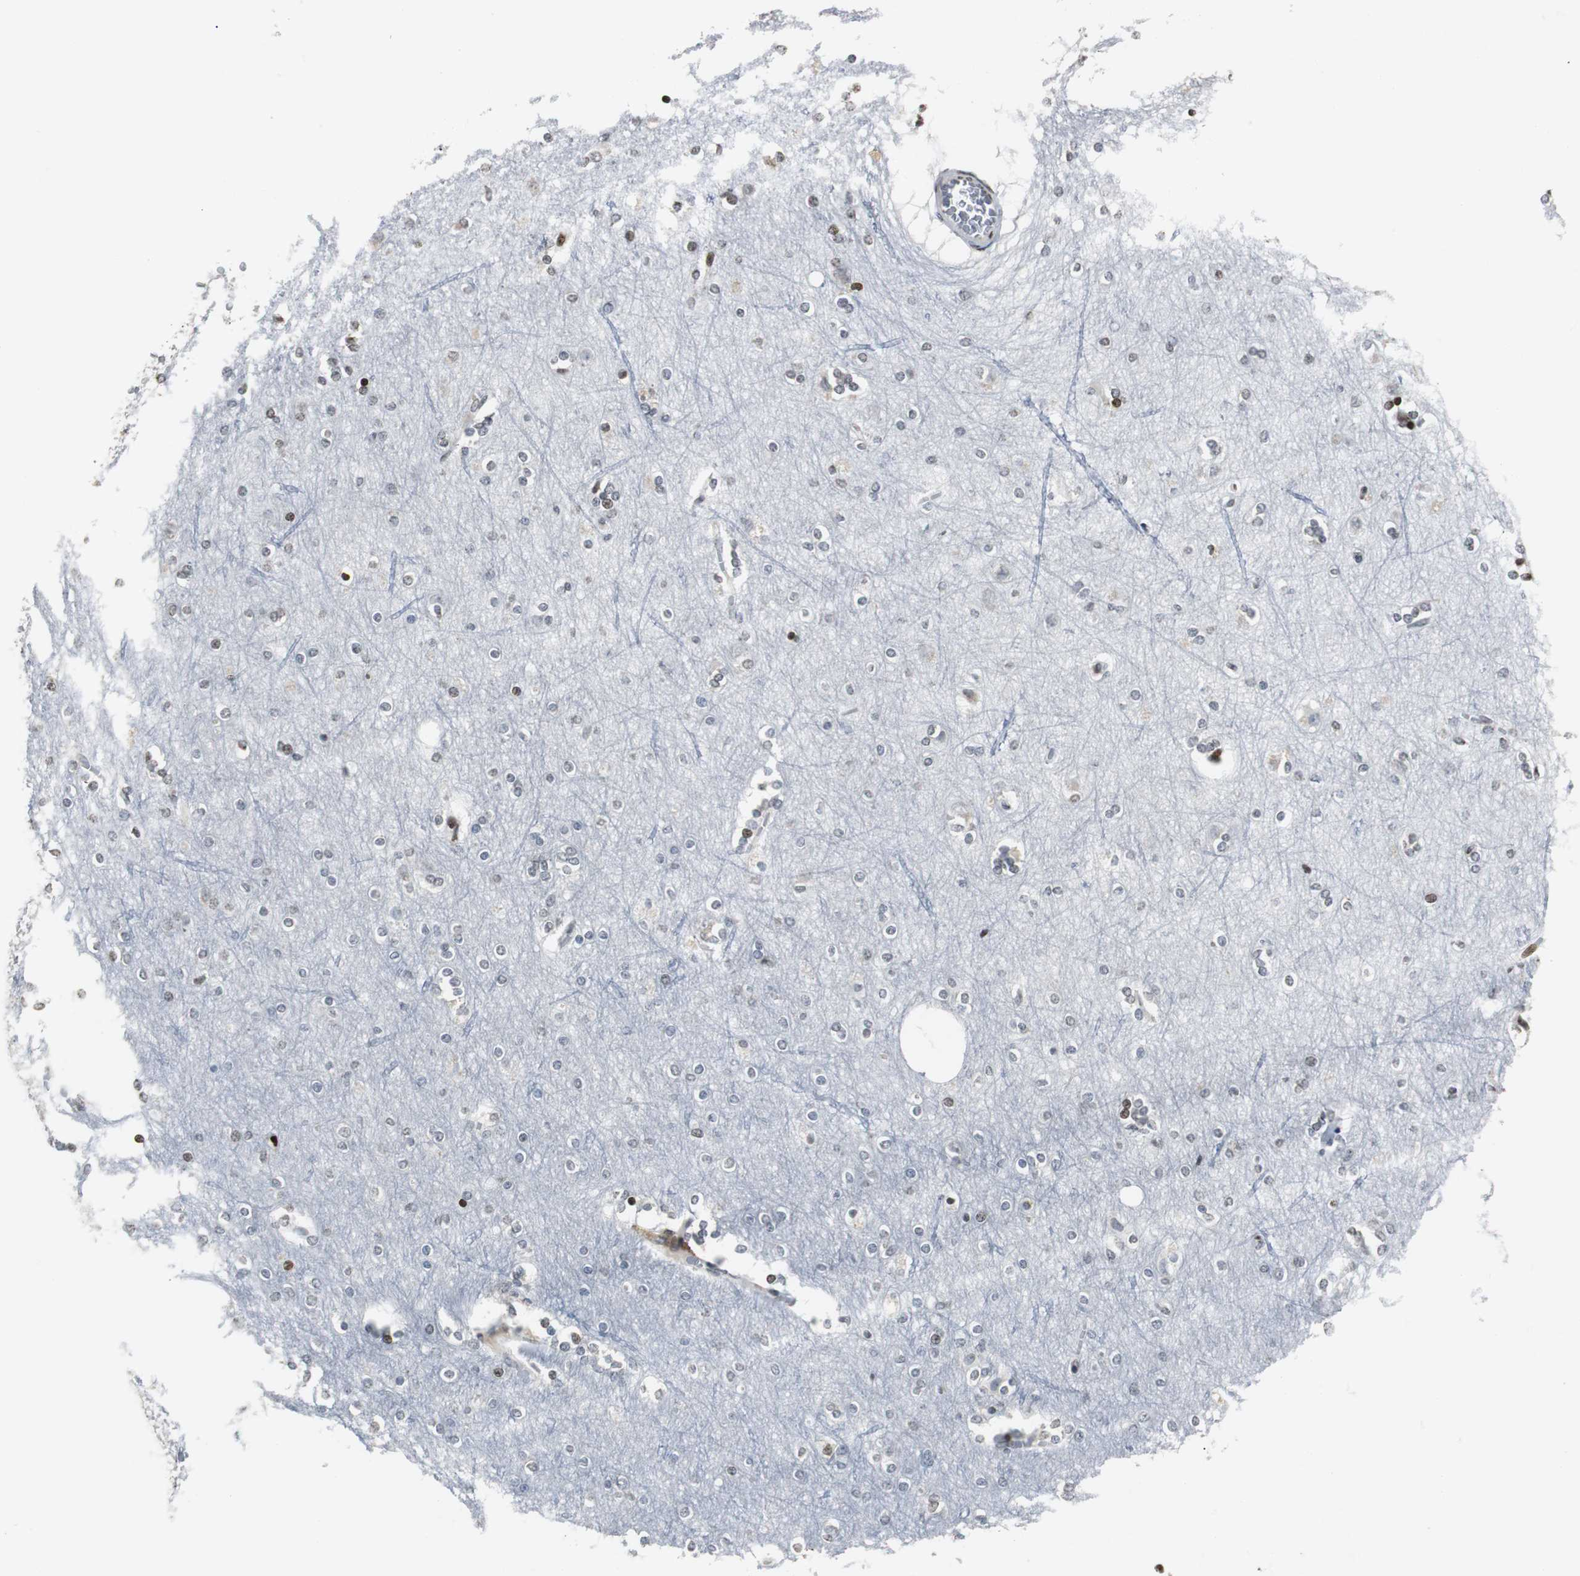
{"staining": {"intensity": "weak", "quantity": "25%-75%", "location": "nuclear"}, "tissue": "cerebral cortex", "cell_type": "Endothelial cells", "image_type": "normal", "snomed": [{"axis": "morphology", "description": "Normal tissue, NOS"}, {"axis": "topography", "description": "Cerebral cortex"}], "caption": "This image displays IHC staining of normal cerebral cortex, with low weak nuclear staining in approximately 25%-75% of endothelial cells.", "gene": "PAXIP1", "patient": {"sex": "female", "age": 54}}